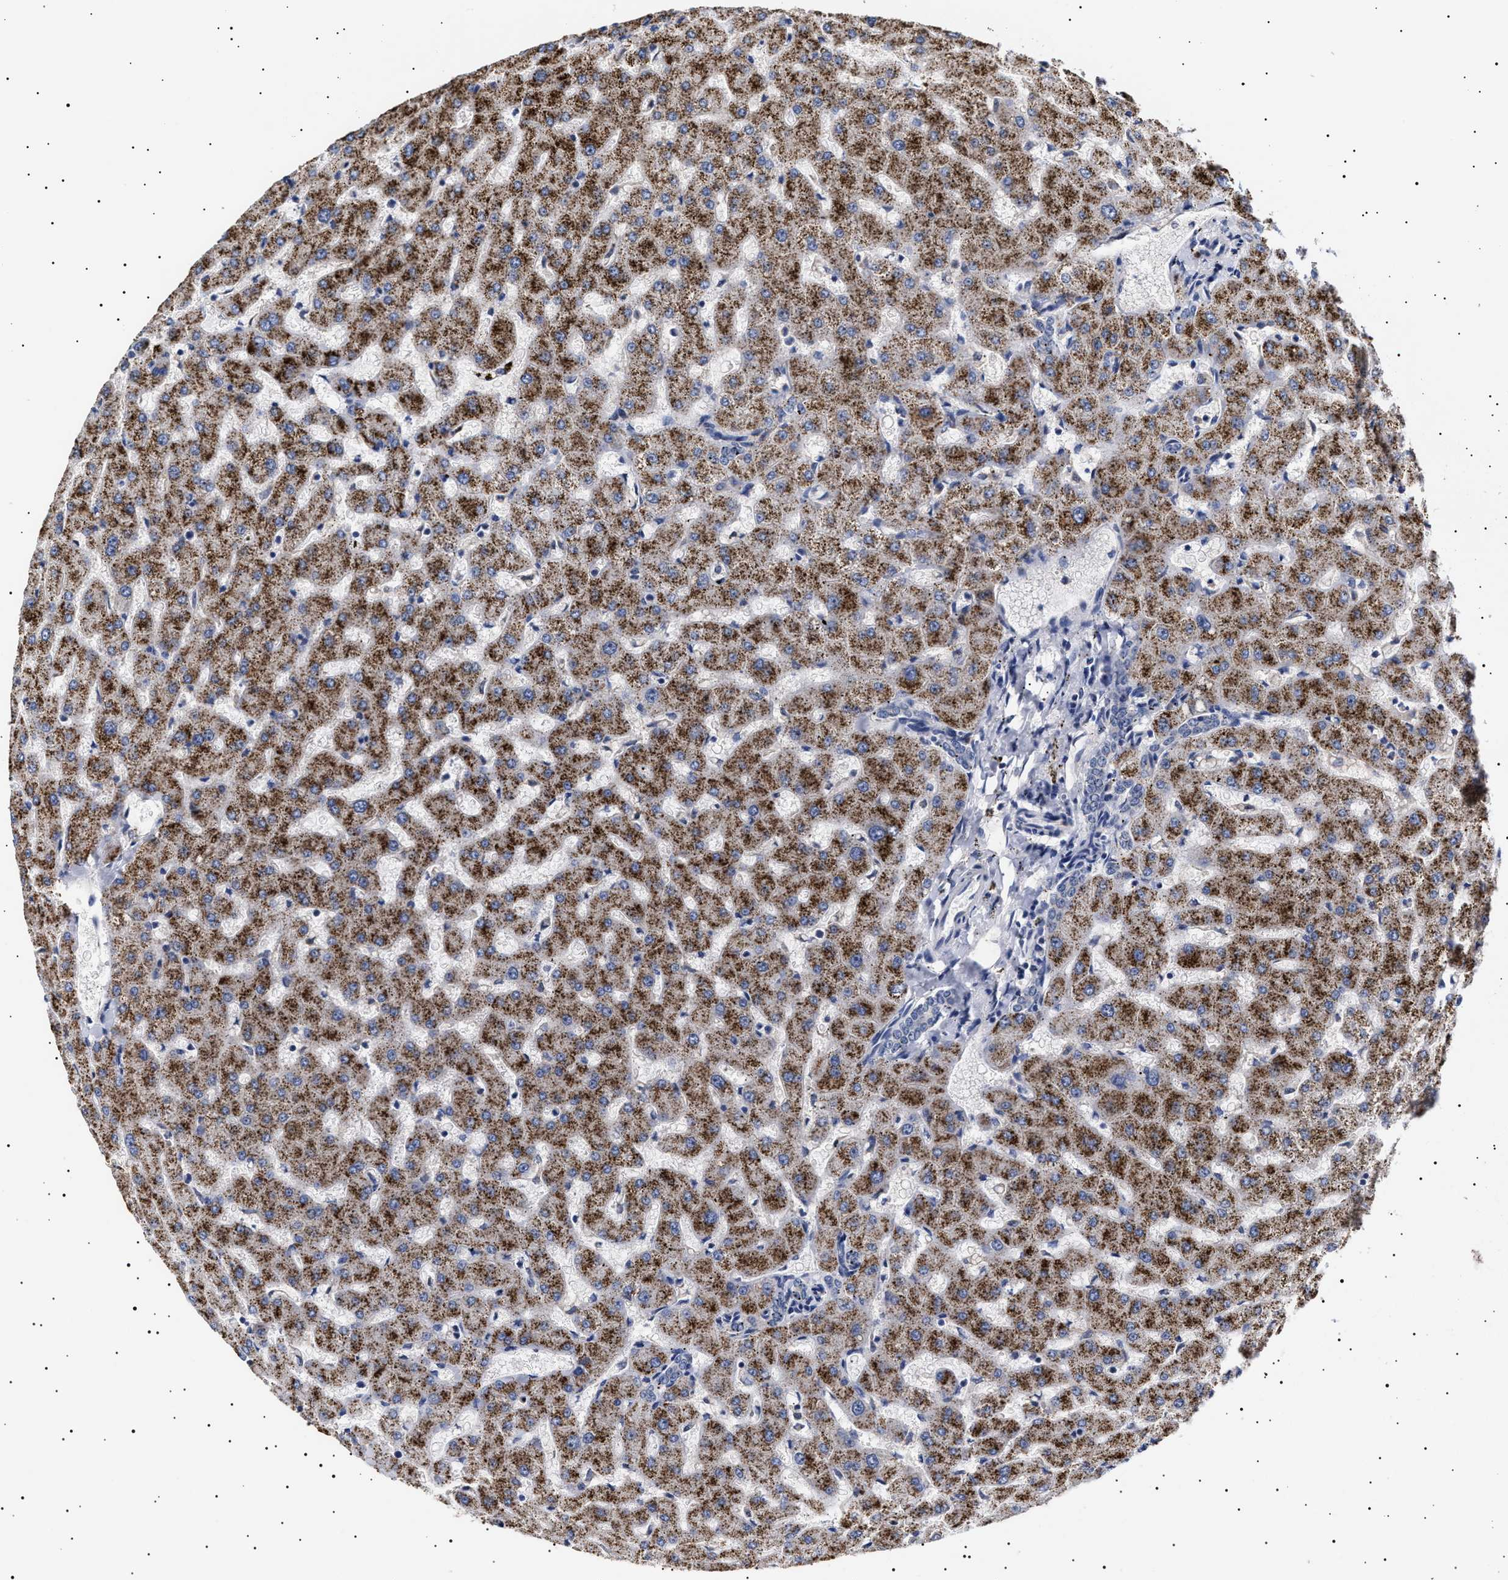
{"staining": {"intensity": "negative", "quantity": "none", "location": "none"}, "tissue": "liver", "cell_type": "Cholangiocytes", "image_type": "normal", "snomed": [{"axis": "morphology", "description": "Normal tissue, NOS"}, {"axis": "topography", "description": "Liver"}], "caption": "Human liver stained for a protein using immunohistochemistry exhibits no positivity in cholangiocytes.", "gene": "KRBA1", "patient": {"sex": "female", "age": 63}}